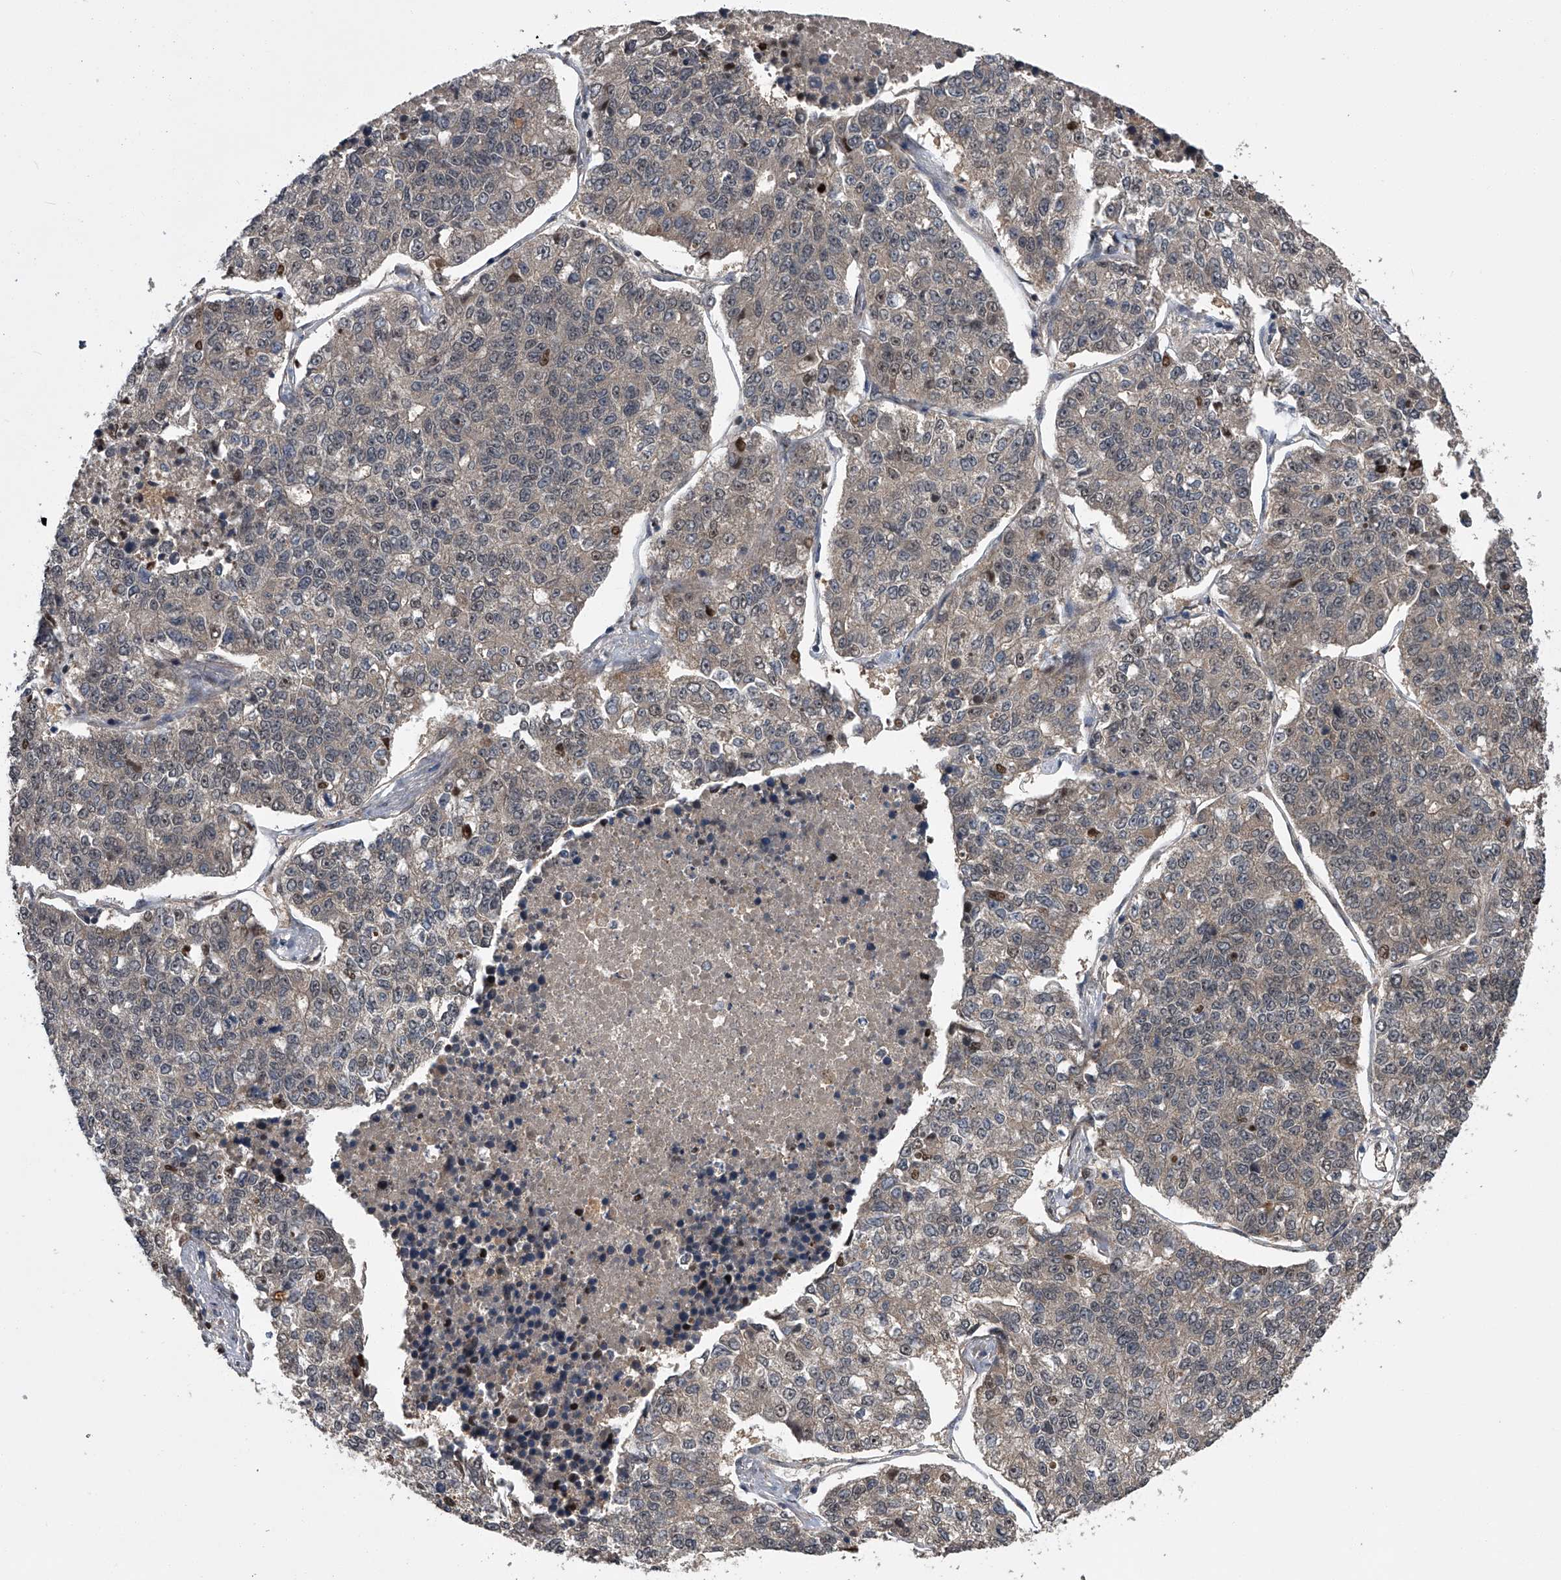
{"staining": {"intensity": "weak", "quantity": "<25%", "location": "cytoplasmic/membranous"}, "tissue": "lung cancer", "cell_type": "Tumor cells", "image_type": "cancer", "snomed": [{"axis": "morphology", "description": "Adenocarcinoma, NOS"}, {"axis": "topography", "description": "Lung"}], "caption": "Immunohistochemistry (IHC) of human lung cancer demonstrates no positivity in tumor cells. Nuclei are stained in blue.", "gene": "SLC12A8", "patient": {"sex": "male", "age": 49}}